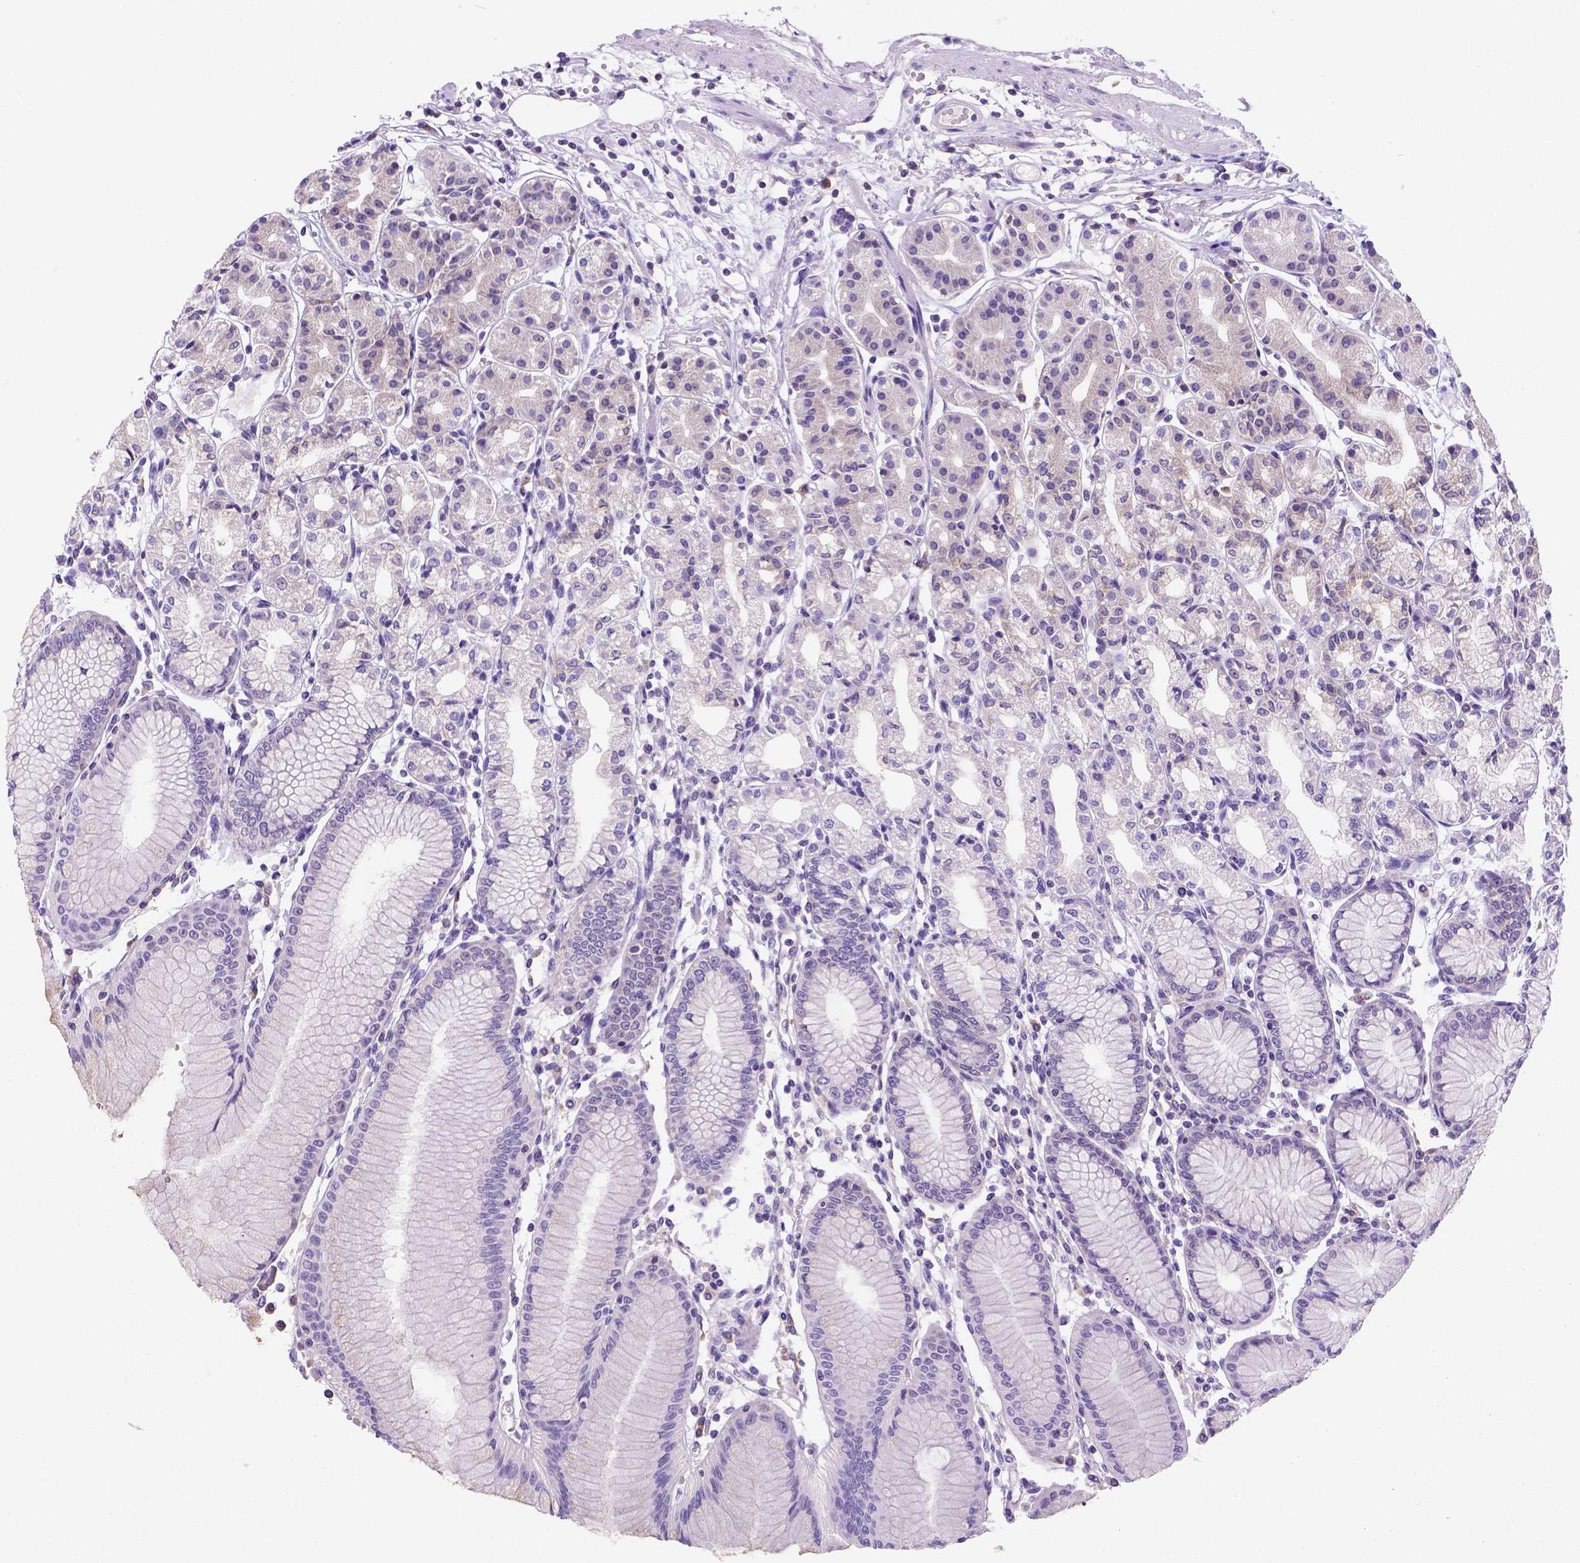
{"staining": {"intensity": "negative", "quantity": "none", "location": "none"}, "tissue": "stomach", "cell_type": "Glandular cells", "image_type": "normal", "snomed": [{"axis": "morphology", "description": "Normal tissue, NOS"}, {"axis": "topography", "description": "Skeletal muscle"}, {"axis": "topography", "description": "Stomach"}], "caption": "High power microscopy histopathology image of an immunohistochemistry micrograph of unremarkable stomach, revealing no significant positivity in glandular cells.", "gene": "FOXI1", "patient": {"sex": "female", "age": 57}}